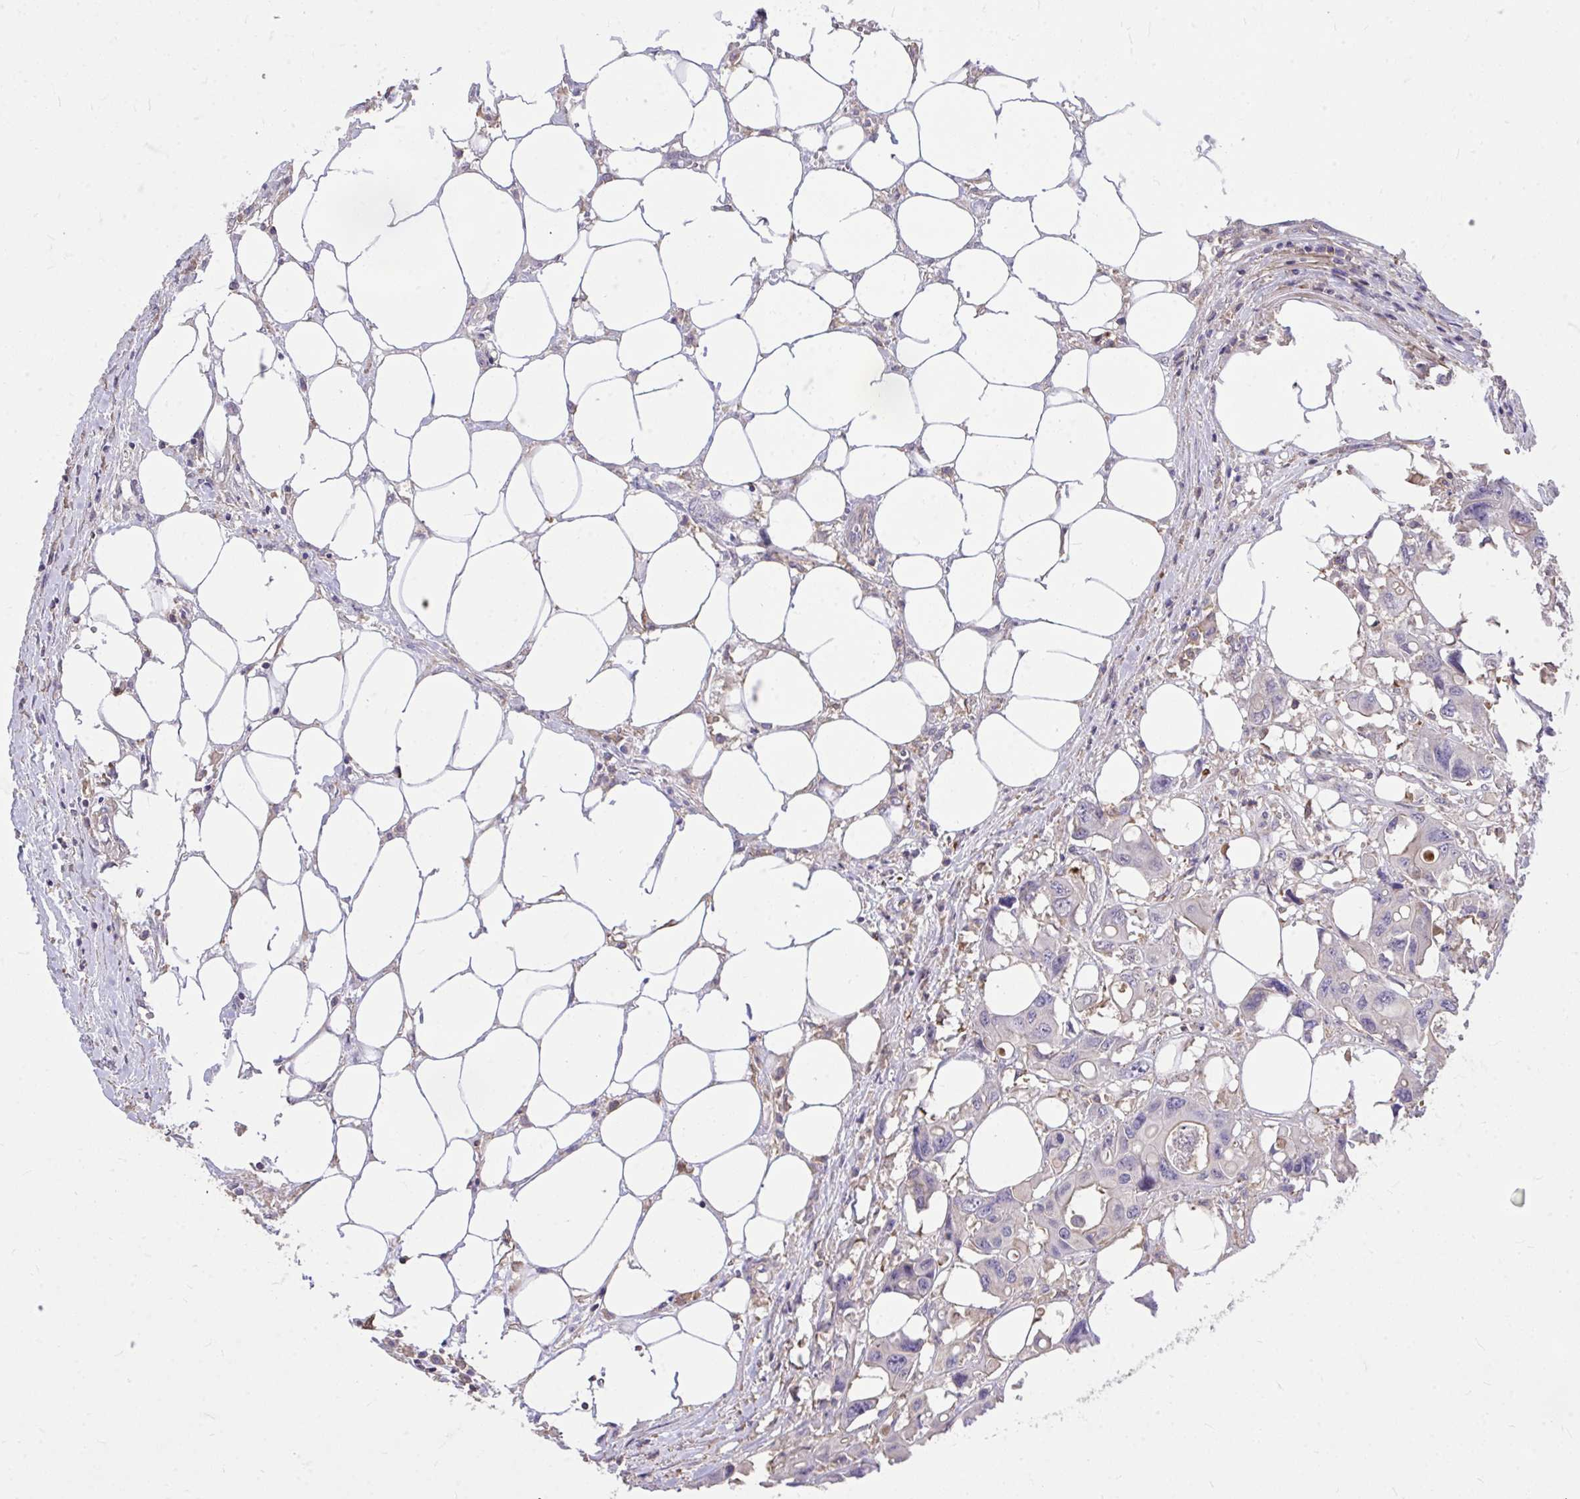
{"staining": {"intensity": "negative", "quantity": "none", "location": "none"}, "tissue": "colorectal cancer", "cell_type": "Tumor cells", "image_type": "cancer", "snomed": [{"axis": "morphology", "description": "Adenocarcinoma, NOS"}, {"axis": "topography", "description": "Colon"}], "caption": "This is a photomicrograph of immunohistochemistry staining of colorectal cancer, which shows no expression in tumor cells. (DAB immunohistochemistry with hematoxylin counter stain).", "gene": "IGFL2", "patient": {"sex": "male", "age": 77}}